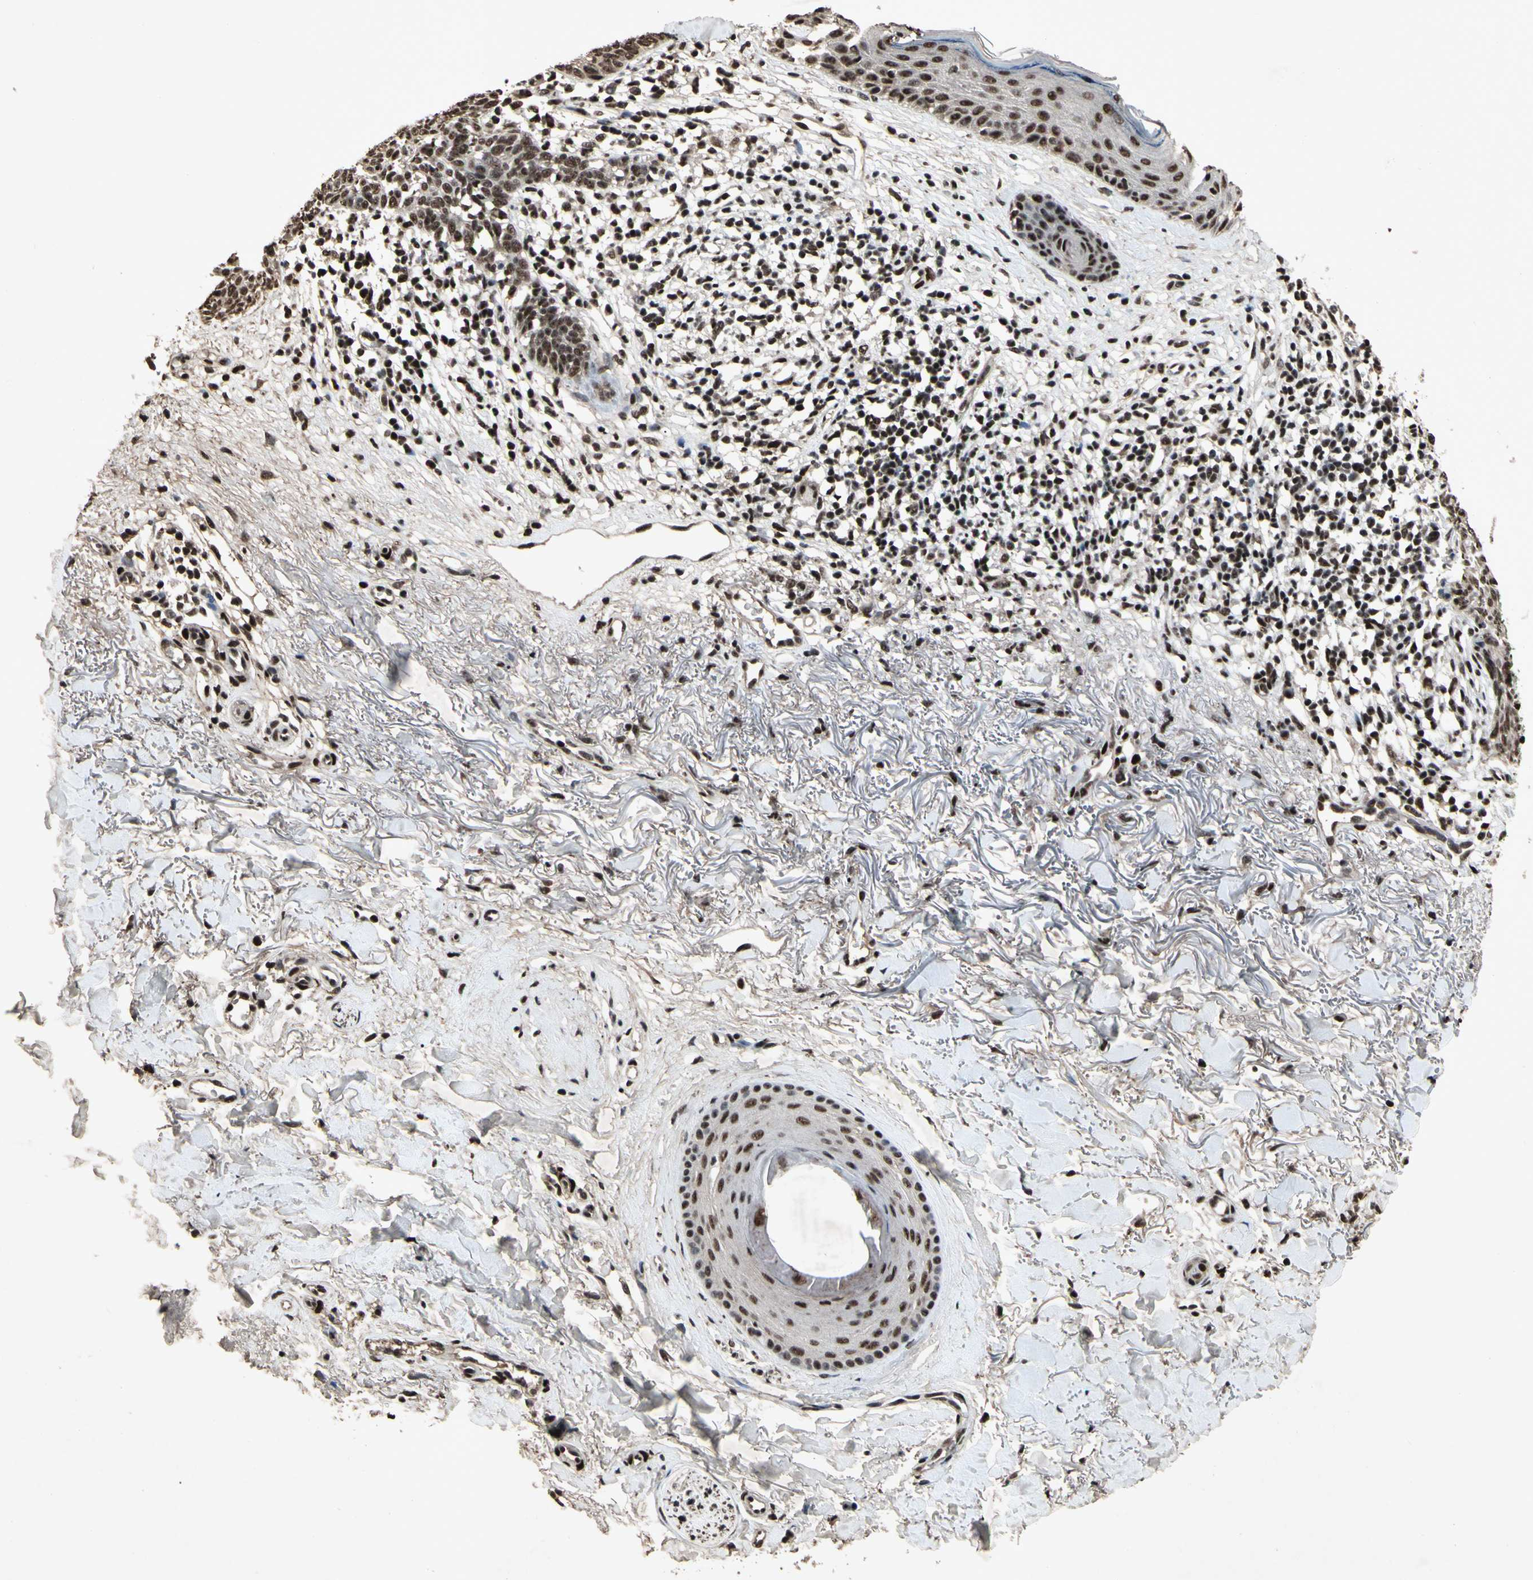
{"staining": {"intensity": "strong", "quantity": "25%-75%", "location": "nuclear"}, "tissue": "skin cancer", "cell_type": "Tumor cells", "image_type": "cancer", "snomed": [{"axis": "morphology", "description": "Basal cell carcinoma"}, {"axis": "topography", "description": "Skin"}], "caption": "Strong nuclear staining is appreciated in about 25%-75% of tumor cells in basal cell carcinoma (skin).", "gene": "TBX2", "patient": {"sex": "female", "age": 70}}